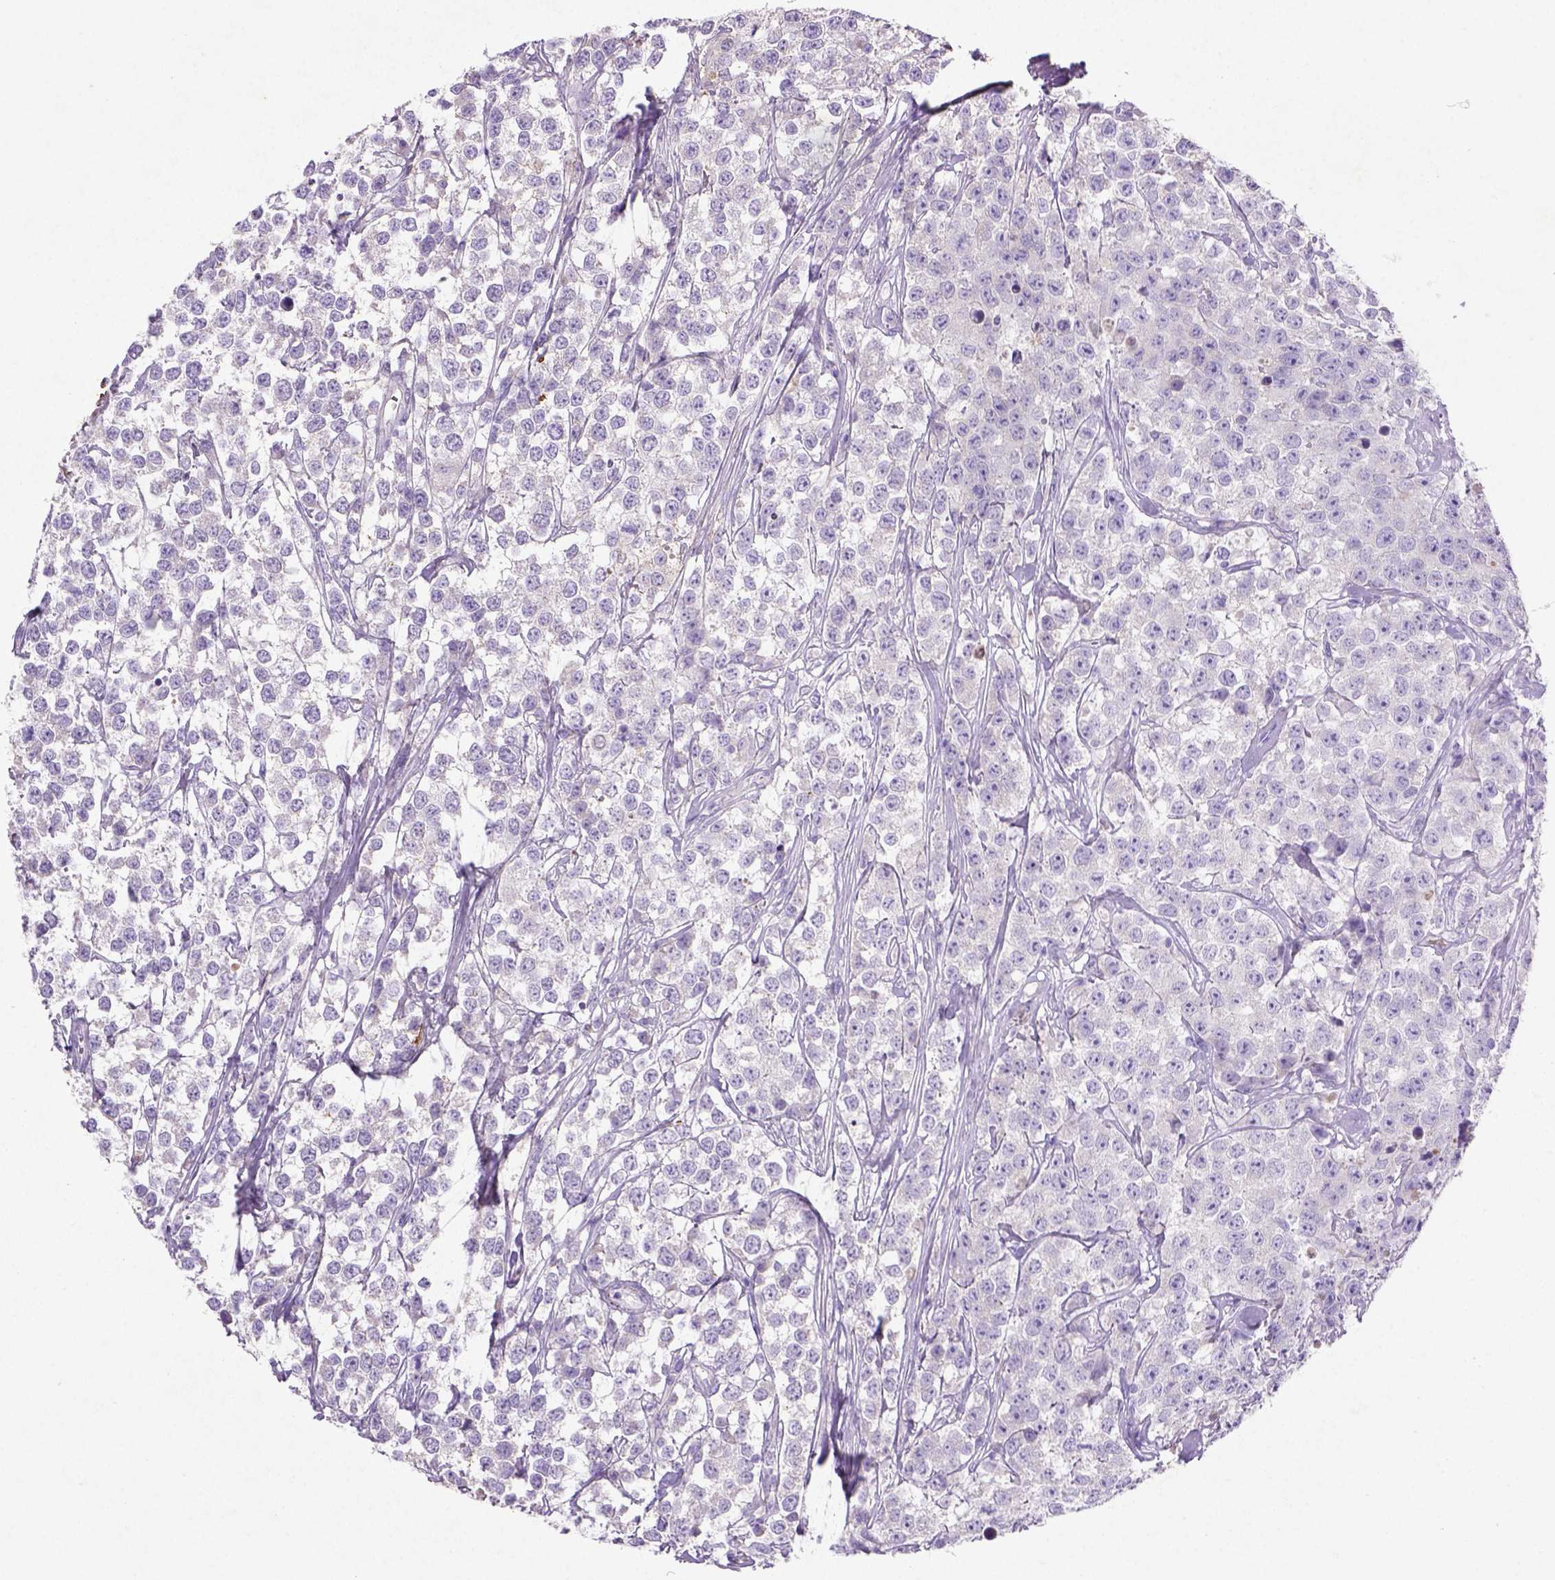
{"staining": {"intensity": "negative", "quantity": "none", "location": "none"}, "tissue": "testis cancer", "cell_type": "Tumor cells", "image_type": "cancer", "snomed": [{"axis": "morphology", "description": "Seminoma, NOS"}, {"axis": "topography", "description": "Testis"}], "caption": "Human testis seminoma stained for a protein using immunohistochemistry demonstrates no staining in tumor cells.", "gene": "NUDT2", "patient": {"sex": "male", "age": 59}}